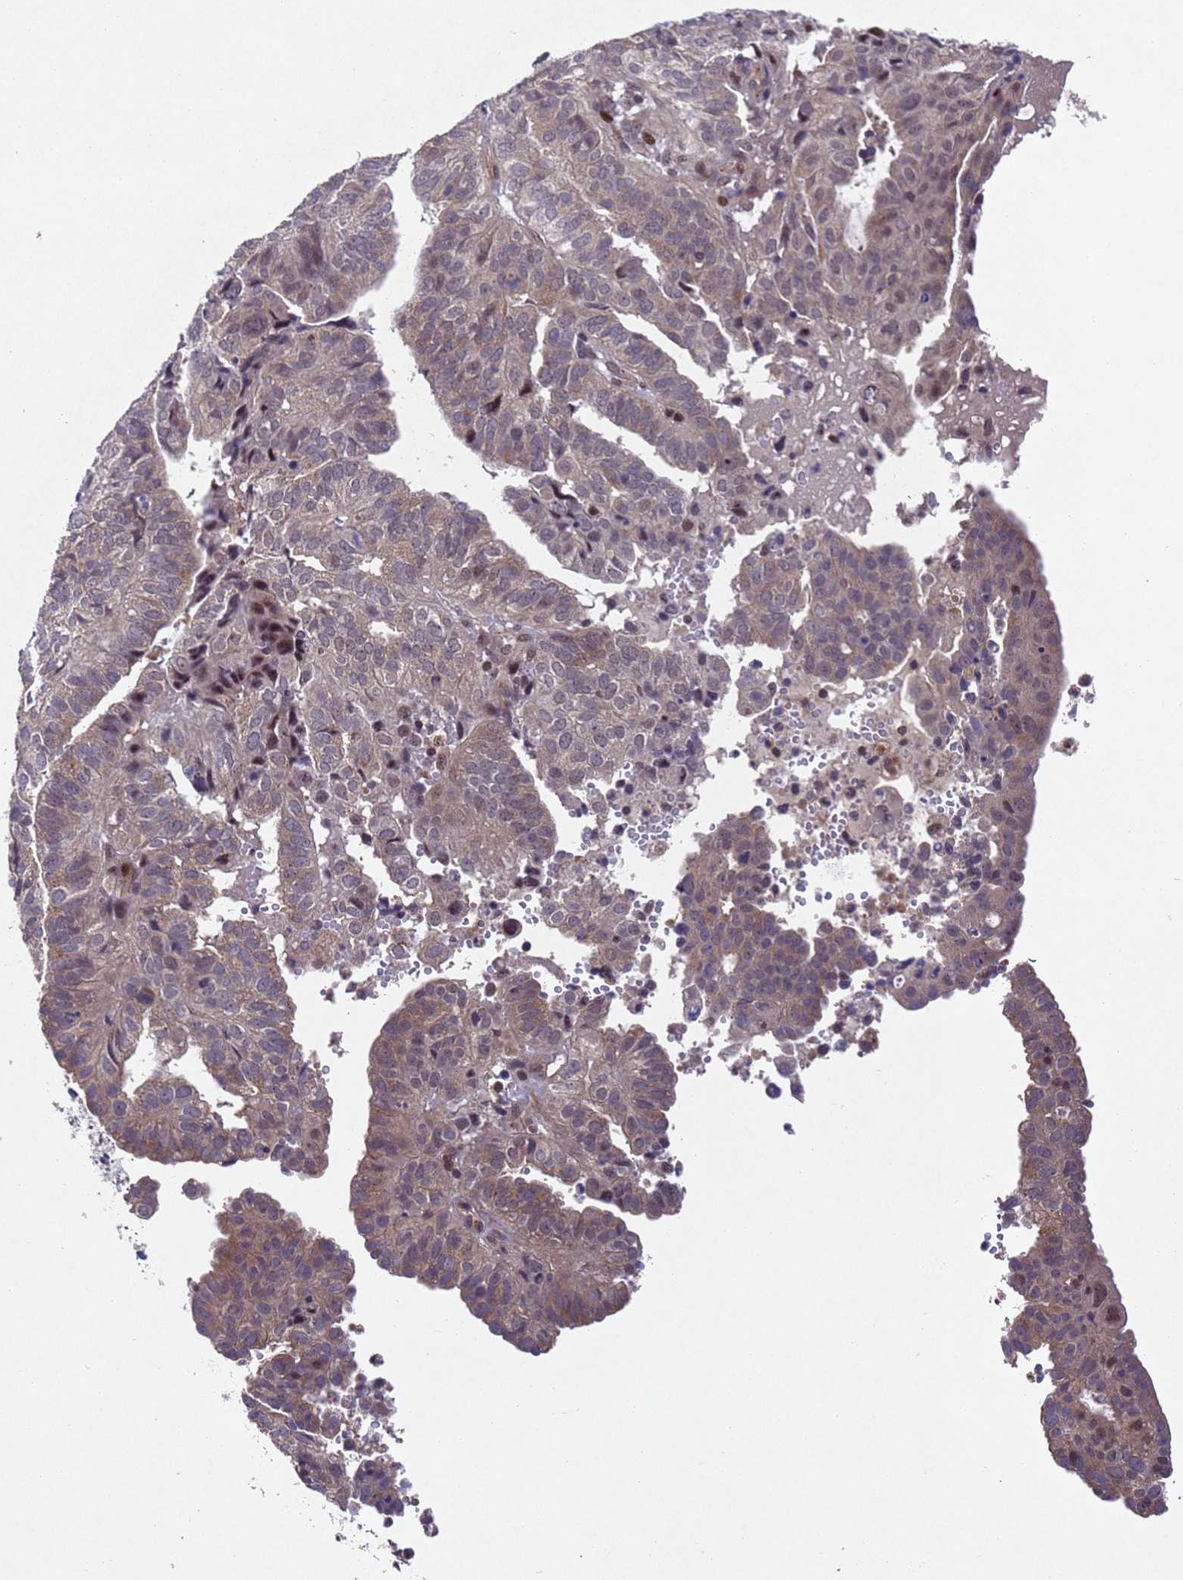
{"staining": {"intensity": "moderate", "quantity": "<25%", "location": "cytoplasmic/membranous,nuclear"}, "tissue": "endometrial cancer", "cell_type": "Tumor cells", "image_type": "cancer", "snomed": [{"axis": "morphology", "description": "Adenocarcinoma, NOS"}, {"axis": "topography", "description": "Uterus"}], "caption": "This image shows endometrial adenocarcinoma stained with immunohistochemistry to label a protein in brown. The cytoplasmic/membranous and nuclear of tumor cells show moderate positivity for the protein. Nuclei are counter-stained blue.", "gene": "TBK1", "patient": {"sex": "female", "age": 77}}